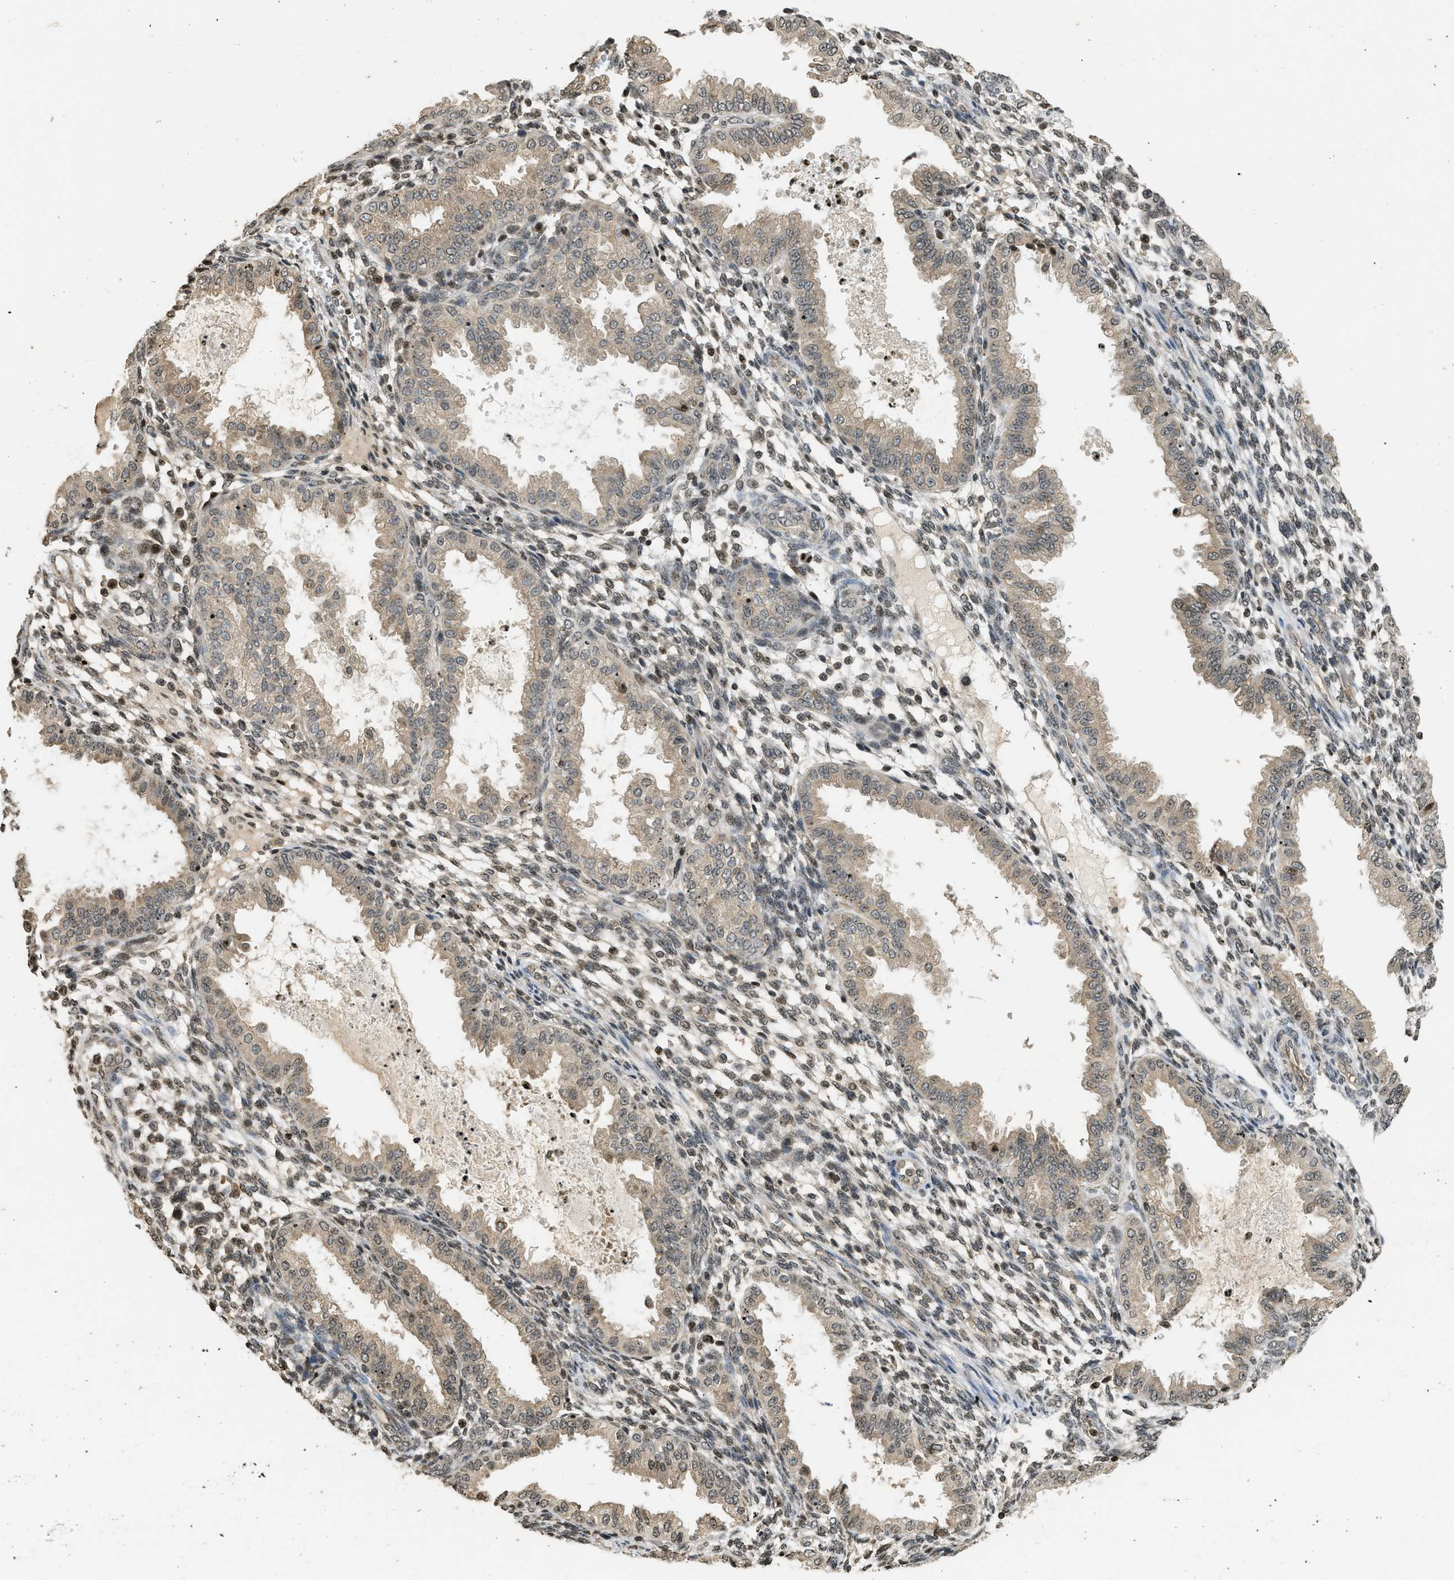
{"staining": {"intensity": "moderate", "quantity": "25%-75%", "location": "nuclear"}, "tissue": "endometrium", "cell_type": "Cells in endometrial stroma", "image_type": "normal", "snomed": [{"axis": "morphology", "description": "Normal tissue, NOS"}, {"axis": "topography", "description": "Endometrium"}], "caption": "Protein analysis of benign endometrium displays moderate nuclear staining in about 25%-75% of cells in endometrial stroma.", "gene": "SIAH1", "patient": {"sex": "female", "age": 33}}